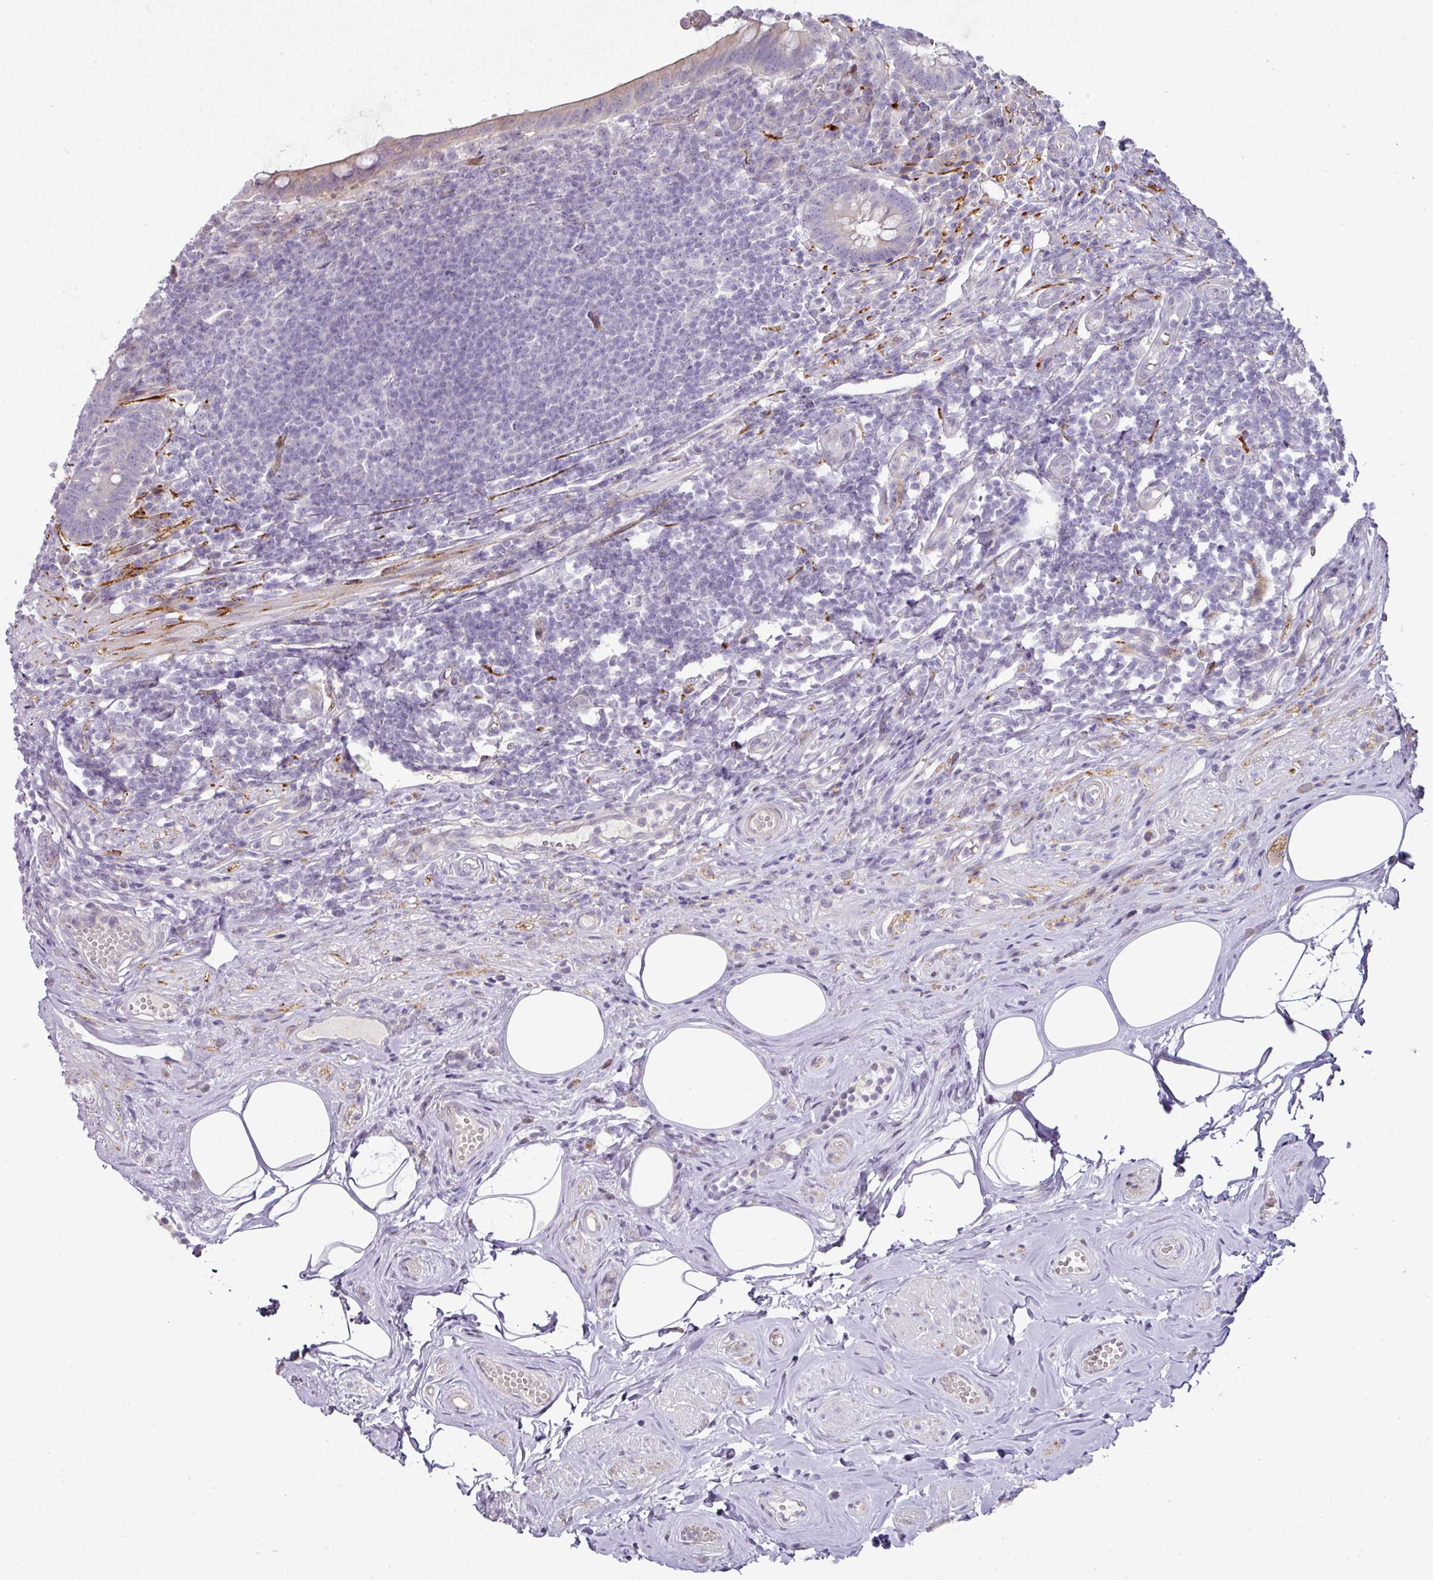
{"staining": {"intensity": "strong", "quantity": "25%-75%", "location": "cytoplasmic/membranous"}, "tissue": "appendix", "cell_type": "Glandular cells", "image_type": "normal", "snomed": [{"axis": "morphology", "description": "Normal tissue, NOS"}, {"axis": "topography", "description": "Appendix"}], "caption": "Human appendix stained for a protein (brown) displays strong cytoplasmic/membranous positive positivity in about 25%-75% of glandular cells.", "gene": "ATP6V1F", "patient": {"sex": "female", "age": 56}}